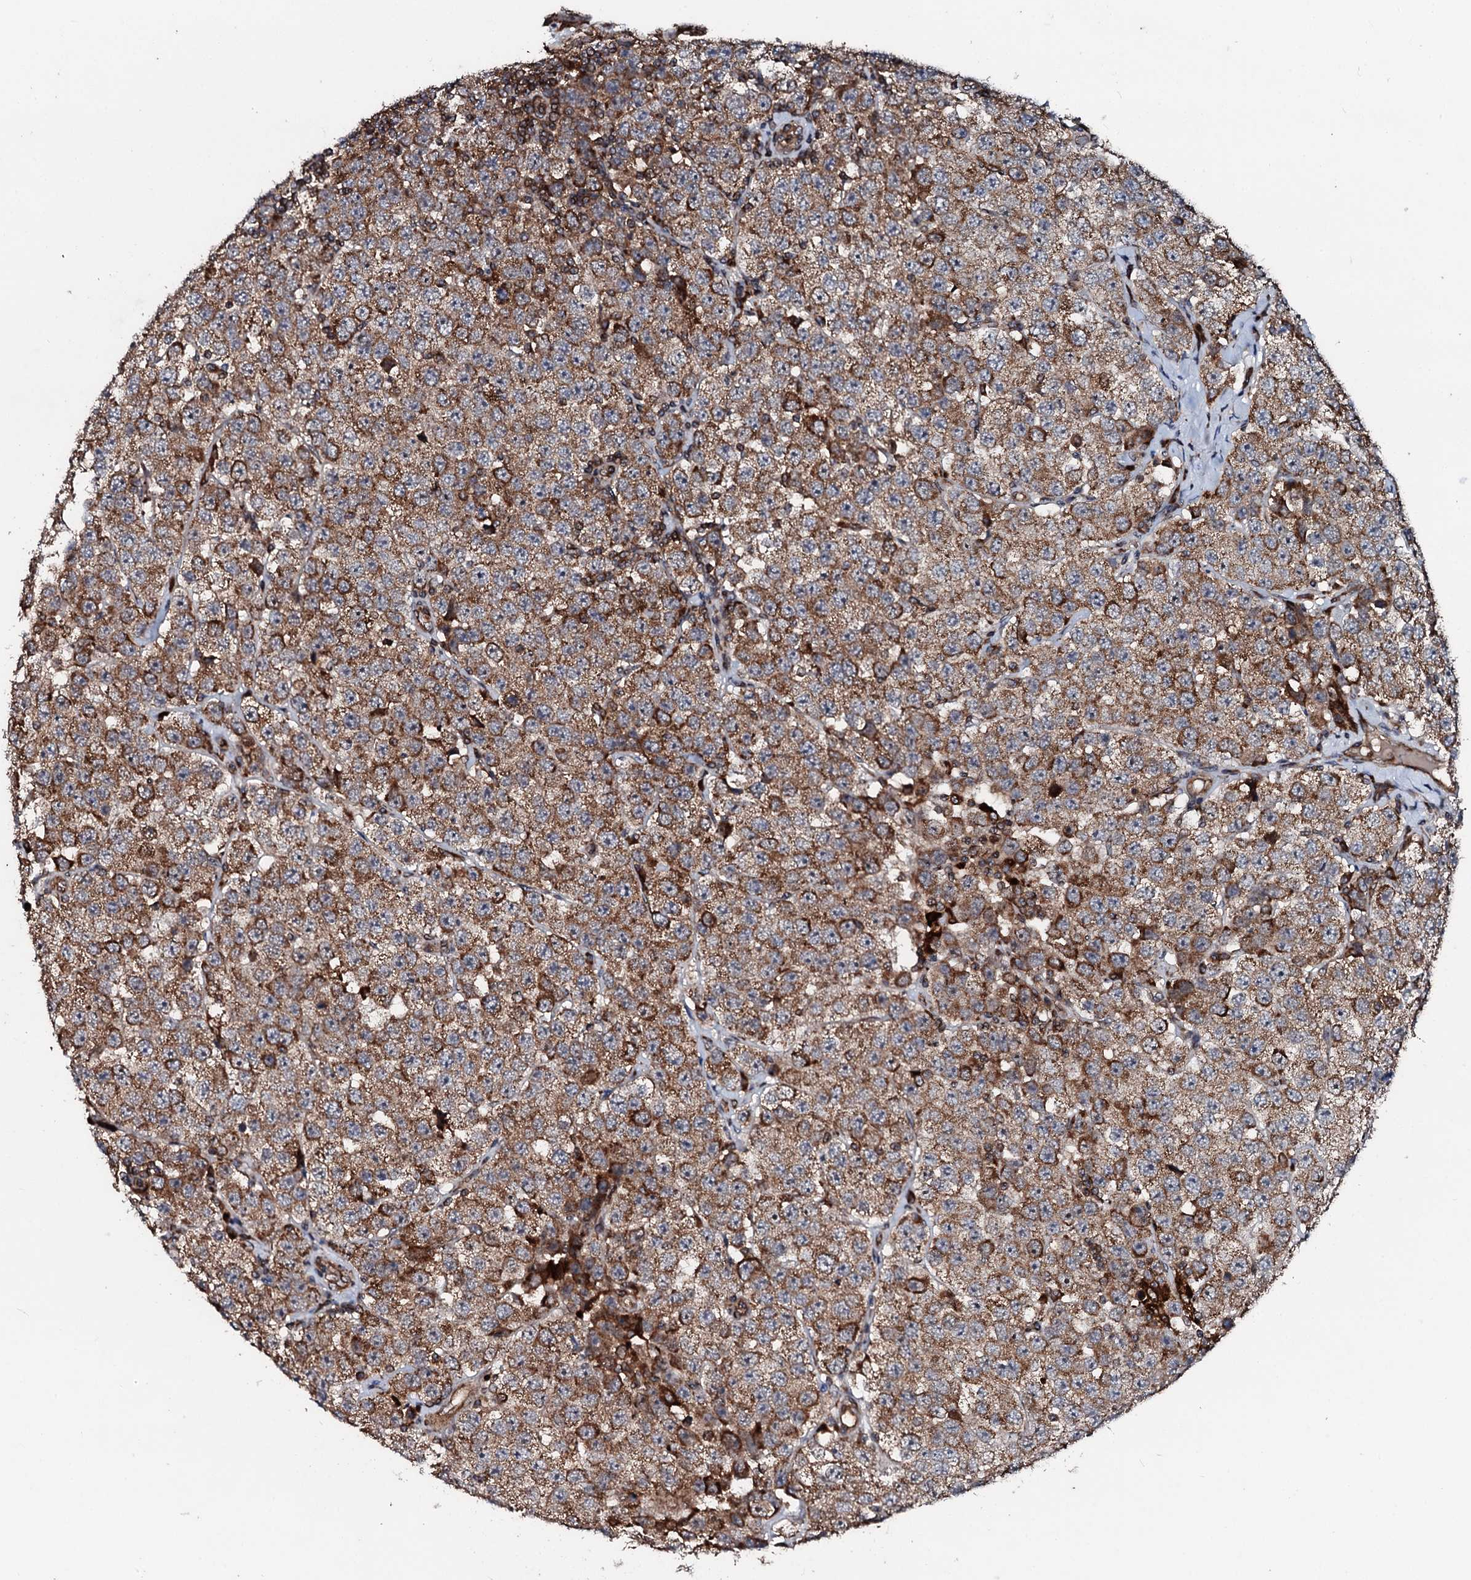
{"staining": {"intensity": "moderate", "quantity": ">75%", "location": "cytoplasmic/membranous"}, "tissue": "testis cancer", "cell_type": "Tumor cells", "image_type": "cancer", "snomed": [{"axis": "morphology", "description": "Seminoma, NOS"}, {"axis": "topography", "description": "Testis"}], "caption": "A high-resolution image shows immunohistochemistry (IHC) staining of testis cancer, which demonstrates moderate cytoplasmic/membranous staining in approximately >75% of tumor cells.", "gene": "SDHAF2", "patient": {"sex": "male", "age": 28}}